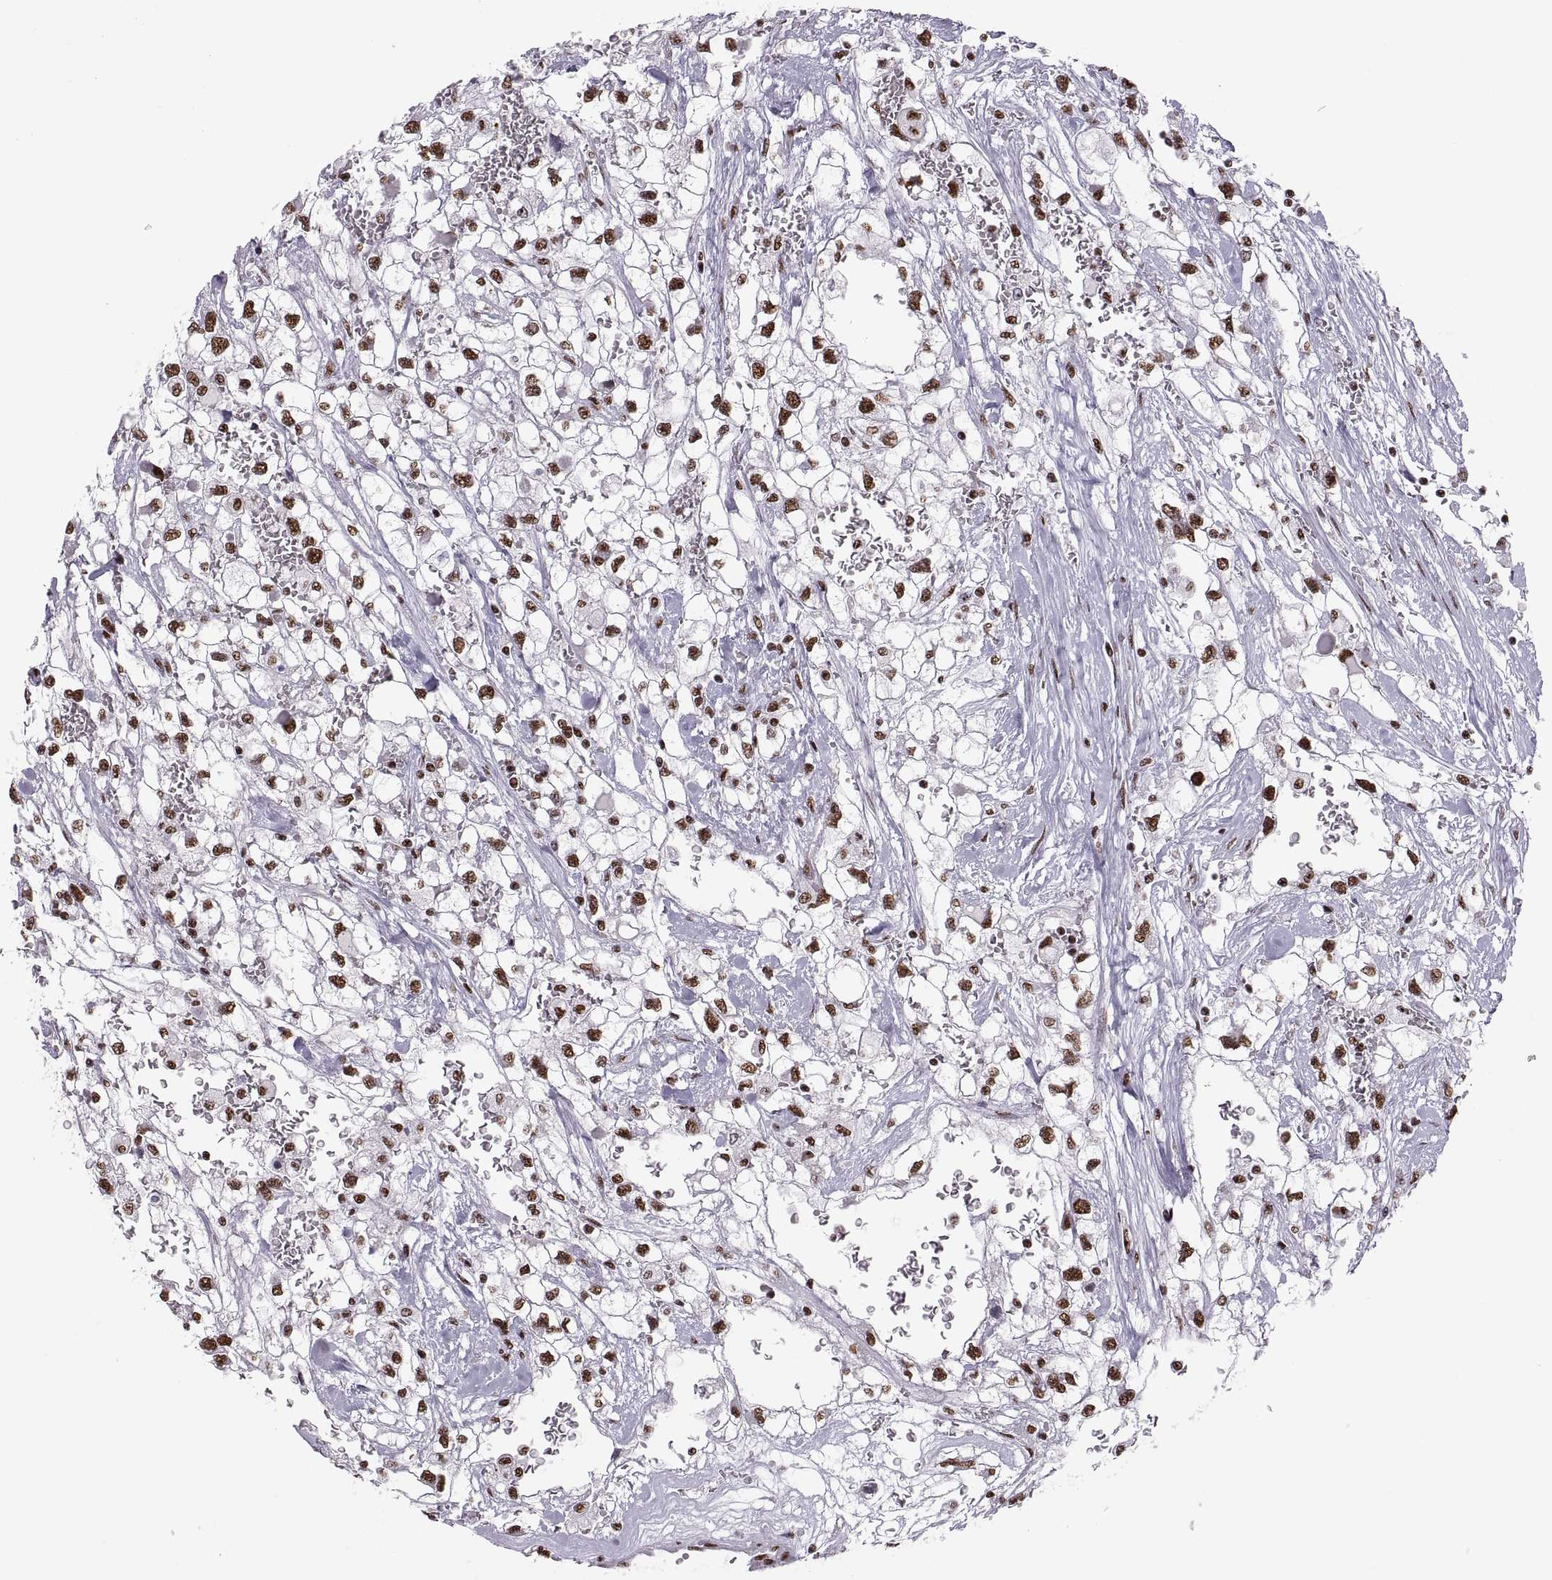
{"staining": {"intensity": "strong", "quantity": ">75%", "location": "nuclear"}, "tissue": "renal cancer", "cell_type": "Tumor cells", "image_type": "cancer", "snomed": [{"axis": "morphology", "description": "Adenocarcinoma, NOS"}, {"axis": "topography", "description": "Kidney"}], "caption": "There is high levels of strong nuclear staining in tumor cells of renal cancer (adenocarcinoma), as demonstrated by immunohistochemical staining (brown color).", "gene": "SNAI1", "patient": {"sex": "male", "age": 59}}